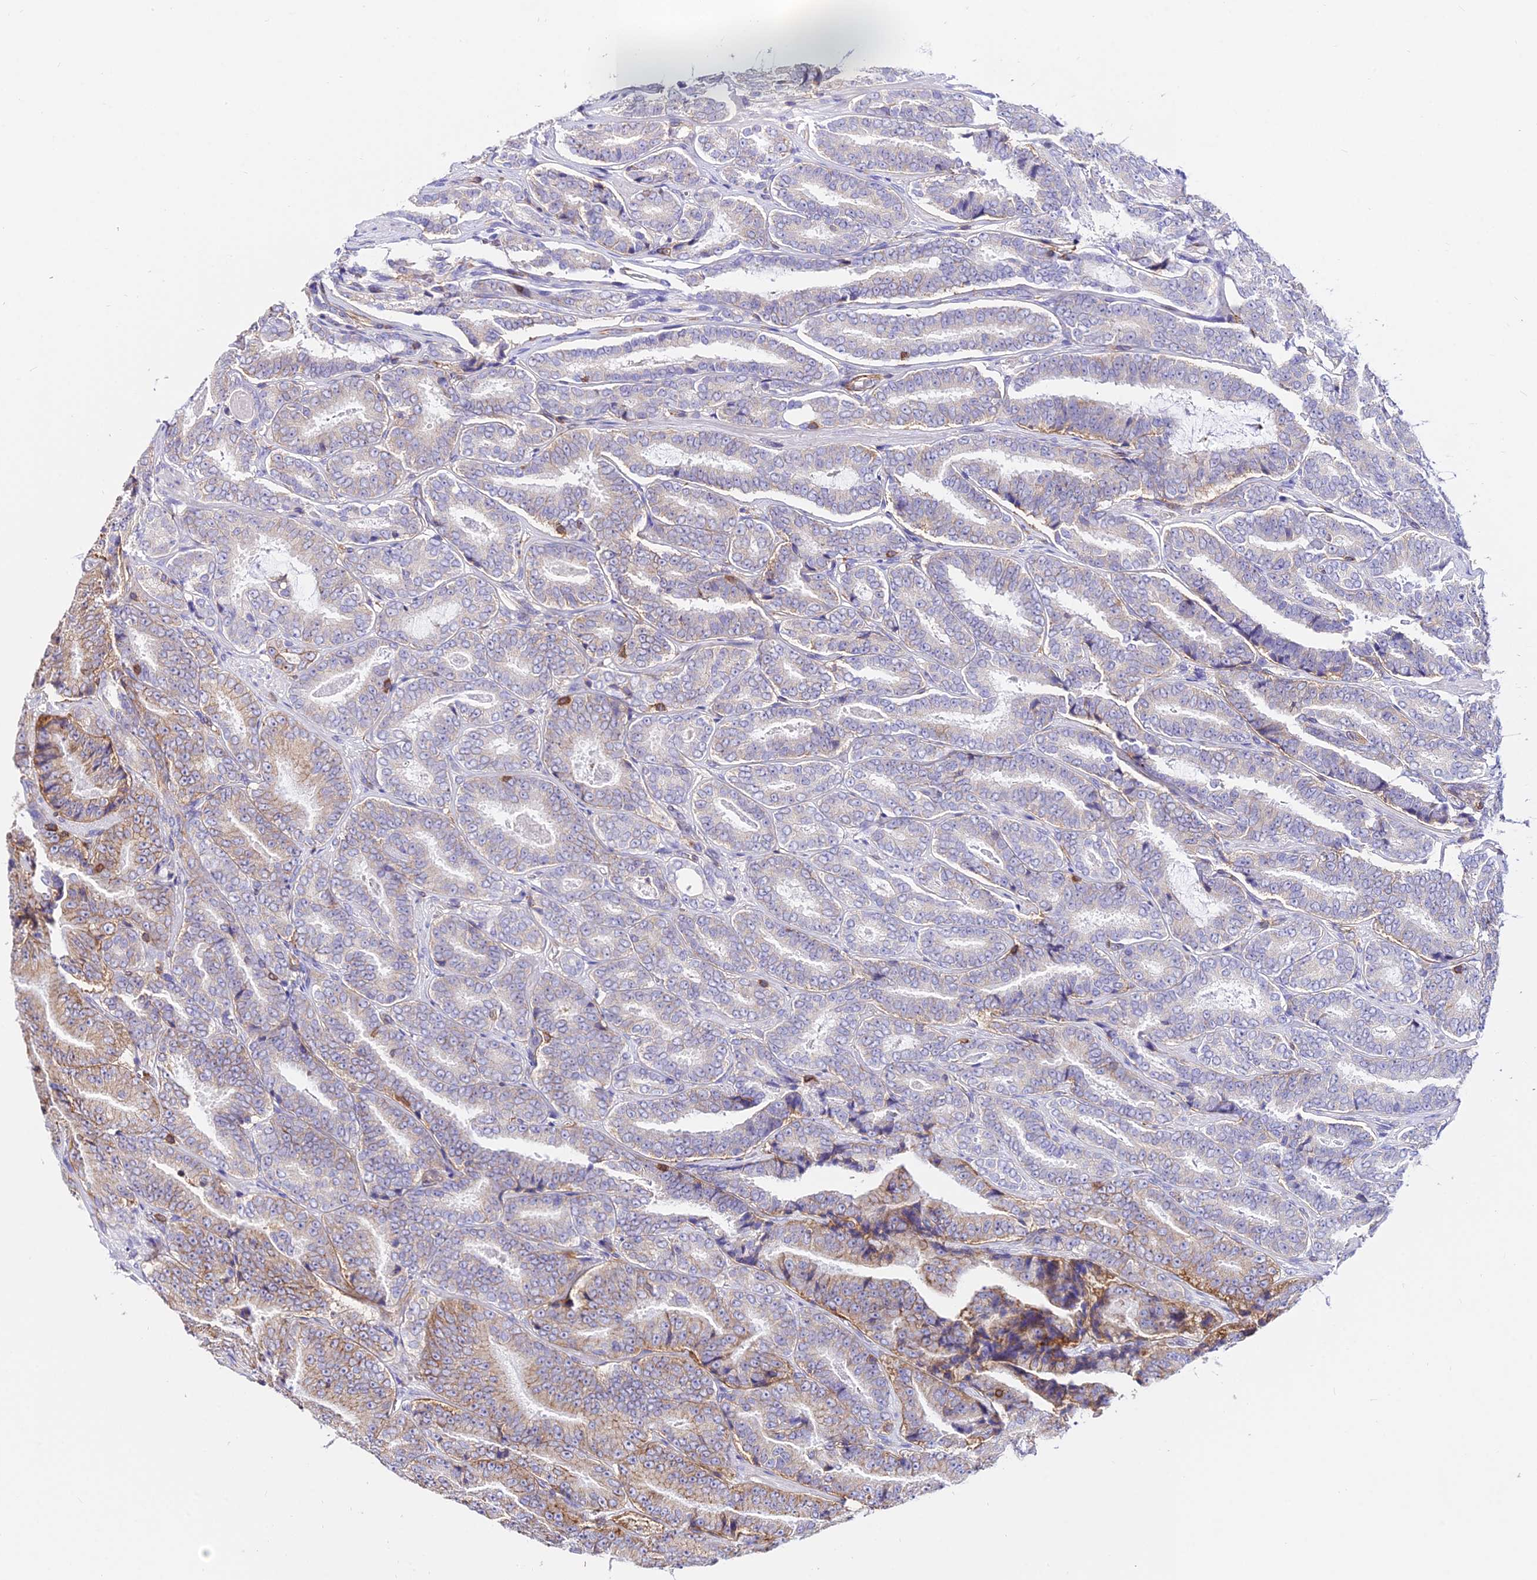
{"staining": {"intensity": "weak", "quantity": "<25%", "location": "cytoplasmic/membranous"}, "tissue": "prostate cancer", "cell_type": "Tumor cells", "image_type": "cancer", "snomed": [{"axis": "morphology", "description": "Adenocarcinoma, High grade"}, {"axis": "topography", "description": "Prostate"}], "caption": "Immunohistochemistry (IHC) of prostate cancer shows no positivity in tumor cells.", "gene": "CSRP1", "patient": {"sex": "male", "age": 72}}